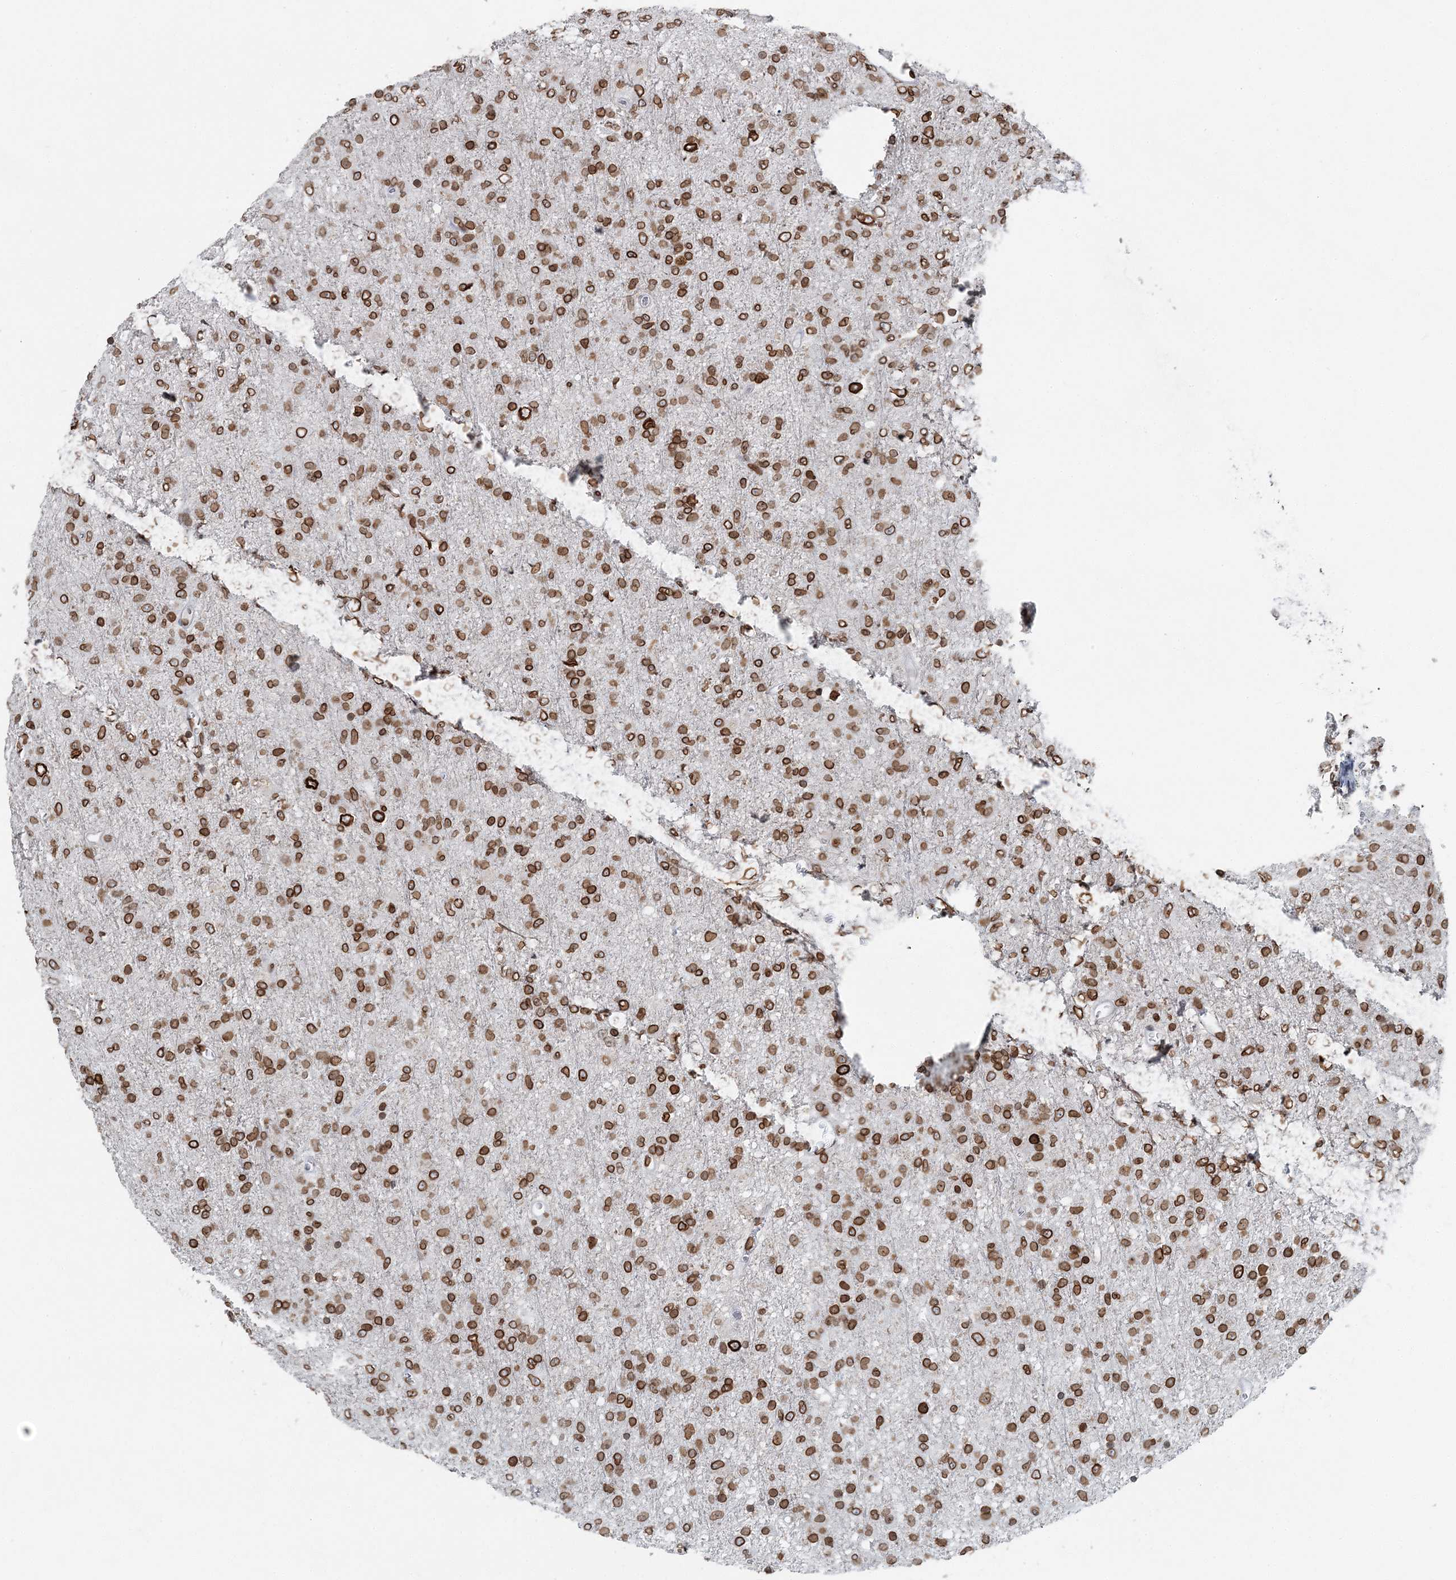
{"staining": {"intensity": "moderate", "quantity": ">75%", "location": "cytoplasmic/membranous,nuclear"}, "tissue": "glioma", "cell_type": "Tumor cells", "image_type": "cancer", "snomed": [{"axis": "morphology", "description": "Glioma, malignant, Low grade"}, {"axis": "topography", "description": "Brain"}], "caption": "The photomicrograph demonstrates staining of malignant low-grade glioma, revealing moderate cytoplasmic/membranous and nuclear protein expression (brown color) within tumor cells.", "gene": "GJD4", "patient": {"sex": "male", "age": 65}}